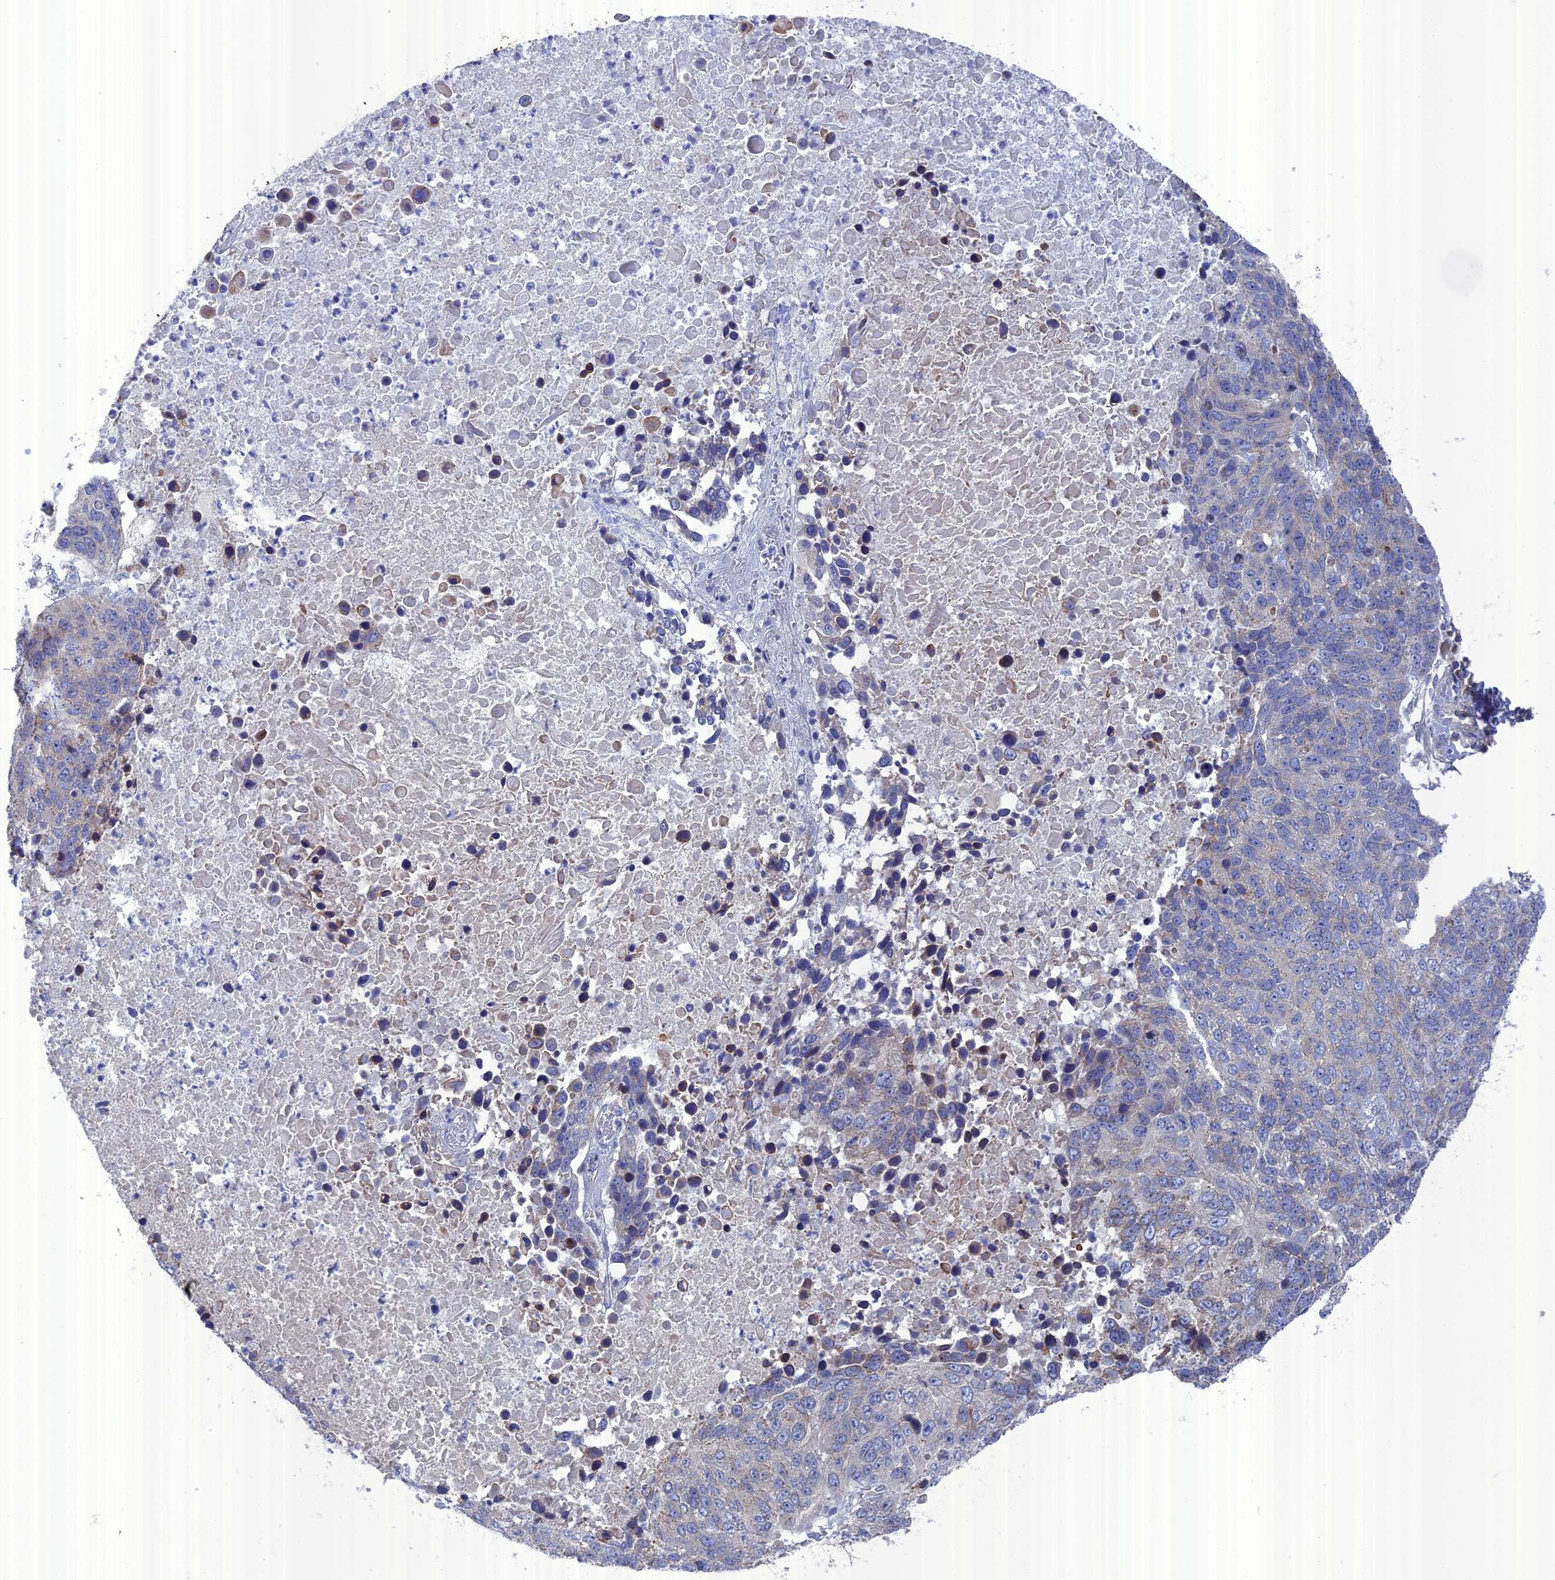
{"staining": {"intensity": "weak", "quantity": "<25%", "location": "cytoplasmic/membranous"}, "tissue": "lung cancer", "cell_type": "Tumor cells", "image_type": "cancer", "snomed": [{"axis": "morphology", "description": "Normal tissue, NOS"}, {"axis": "morphology", "description": "Squamous cell carcinoma, NOS"}, {"axis": "topography", "description": "Lymph node"}, {"axis": "topography", "description": "Lung"}], "caption": "Tumor cells show no significant protein expression in lung cancer (squamous cell carcinoma). (Brightfield microscopy of DAB (3,3'-diaminobenzidine) immunohistochemistry (IHC) at high magnification).", "gene": "TMEM161A", "patient": {"sex": "male", "age": 66}}